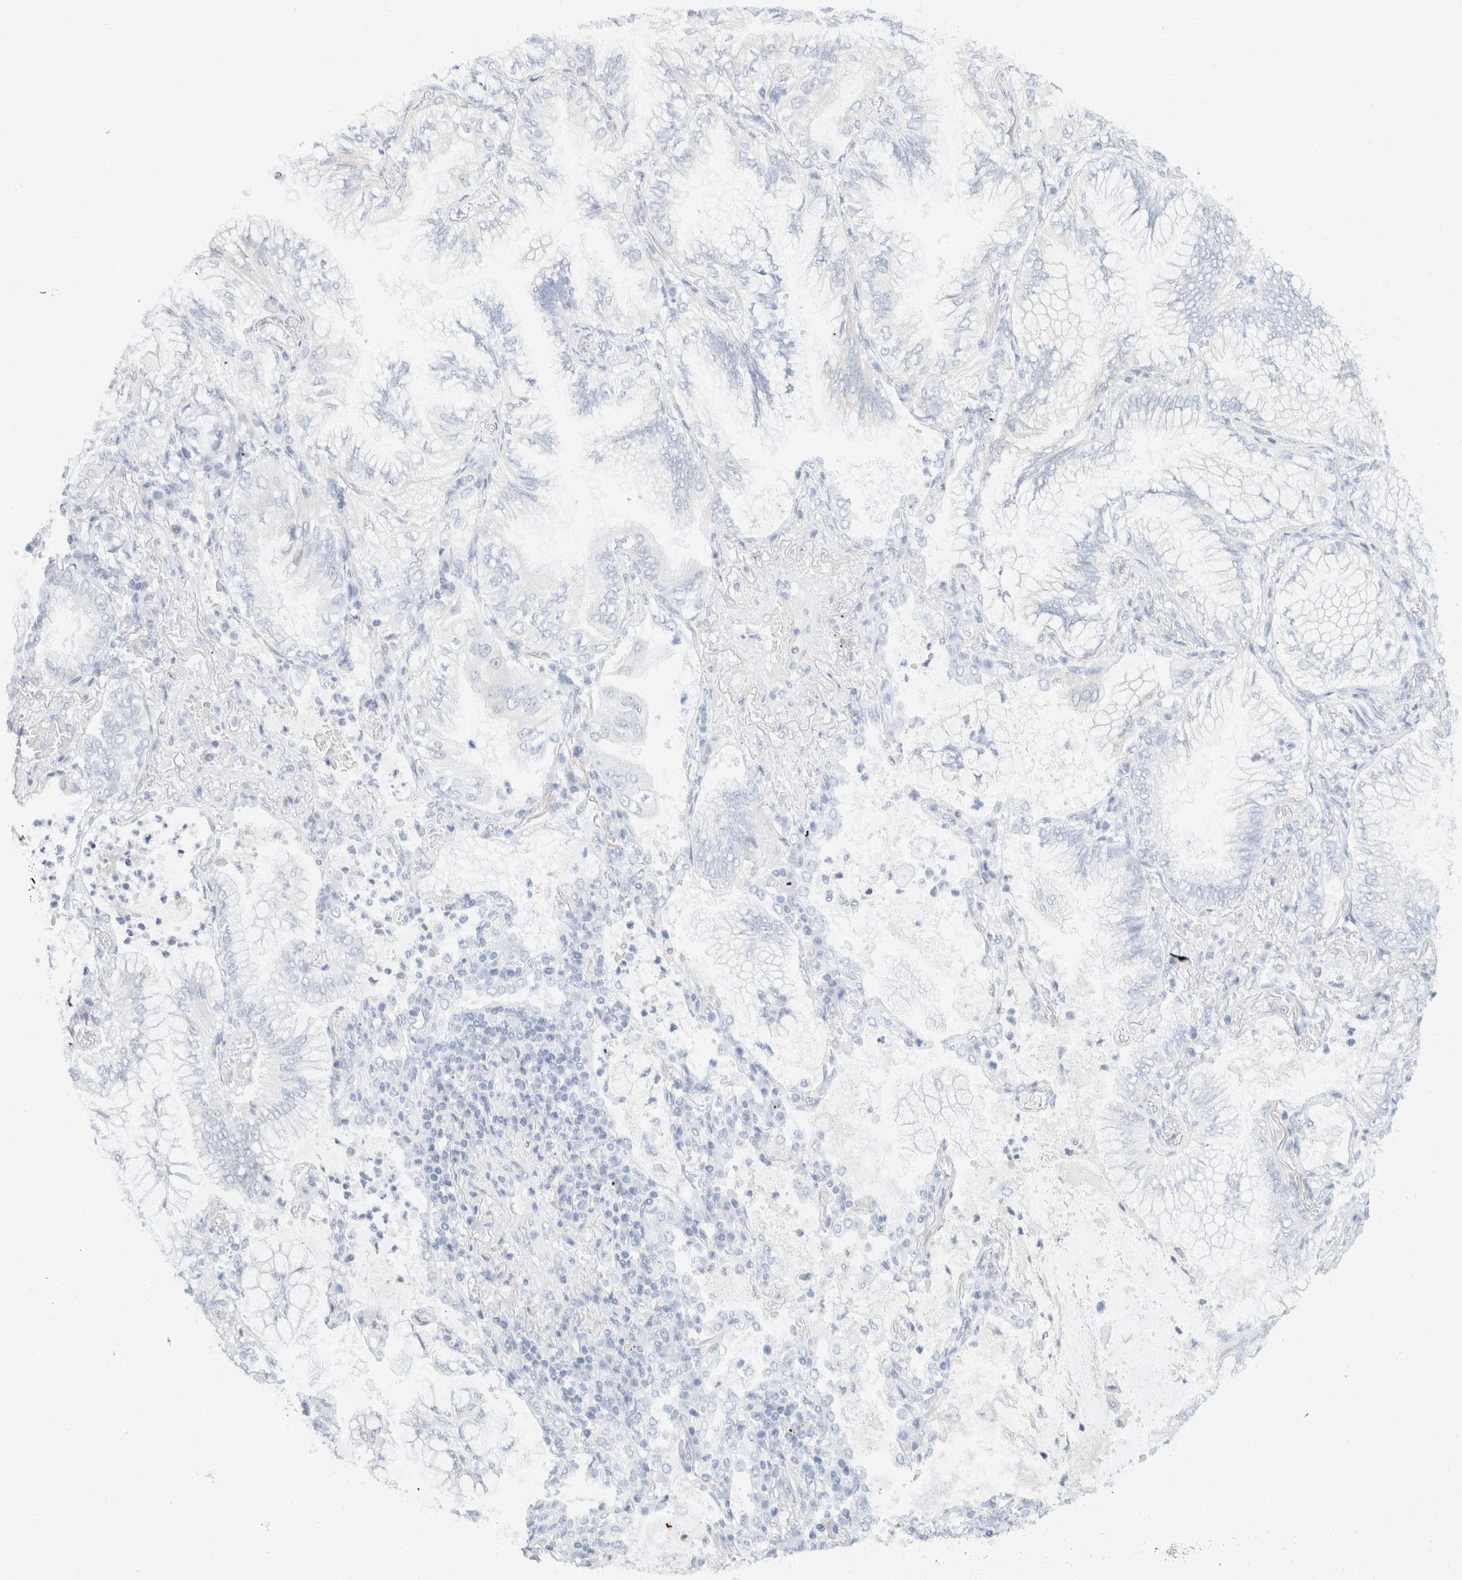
{"staining": {"intensity": "negative", "quantity": "none", "location": "none"}, "tissue": "lung cancer", "cell_type": "Tumor cells", "image_type": "cancer", "snomed": [{"axis": "morphology", "description": "Adenocarcinoma, NOS"}, {"axis": "topography", "description": "Lung"}], "caption": "Tumor cells show no significant protein staining in adenocarcinoma (lung). (DAB immunohistochemistry (IHC) visualized using brightfield microscopy, high magnification).", "gene": "KRT20", "patient": {"sex": "female", "age": 70}}